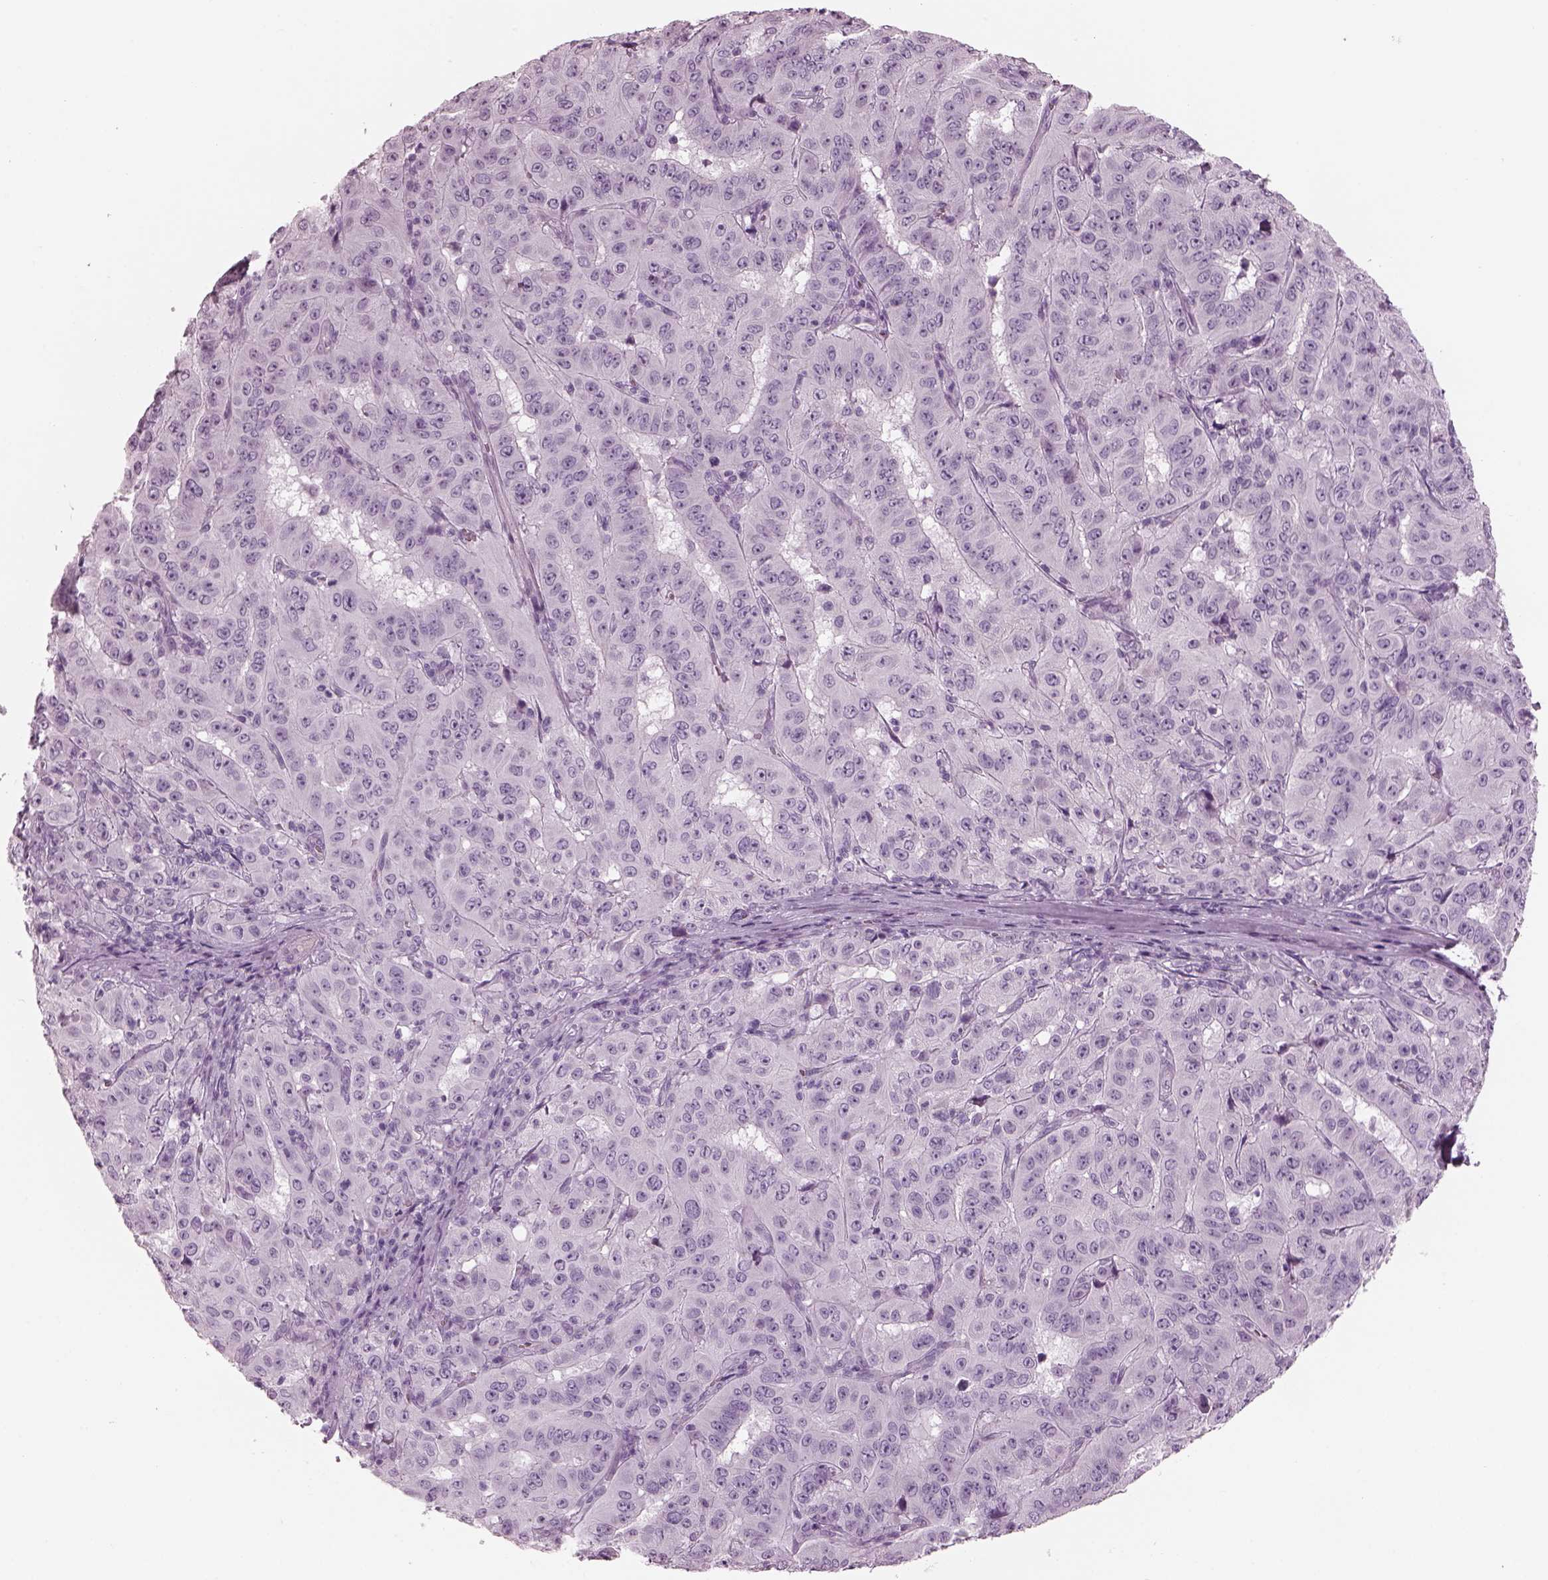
{"staining": {"intensity": "negative", "quantity": "none", "location": "none"}, "tissue": "pancreatic cancer", "cell_type": "Tumor cells", "image_type": "cancer", "snomed": [{"axis": "morphology", "description": "Adenocarcinoma, NOS"}, {"axis": "topography", "description": "Pancreas"}], "caption": "High magnification brightfield microscopy of pancreatic cancer stained with DAB (3,3'-diaminobenzidine) (brown) and counterstained with hematoxylin (blue): tumor cells show no significant expression. (Immunohistochemistry, brightfield microscopy, high magnification).", "gene": "PDC", "patient": {"sex": "male", "age": 63}}